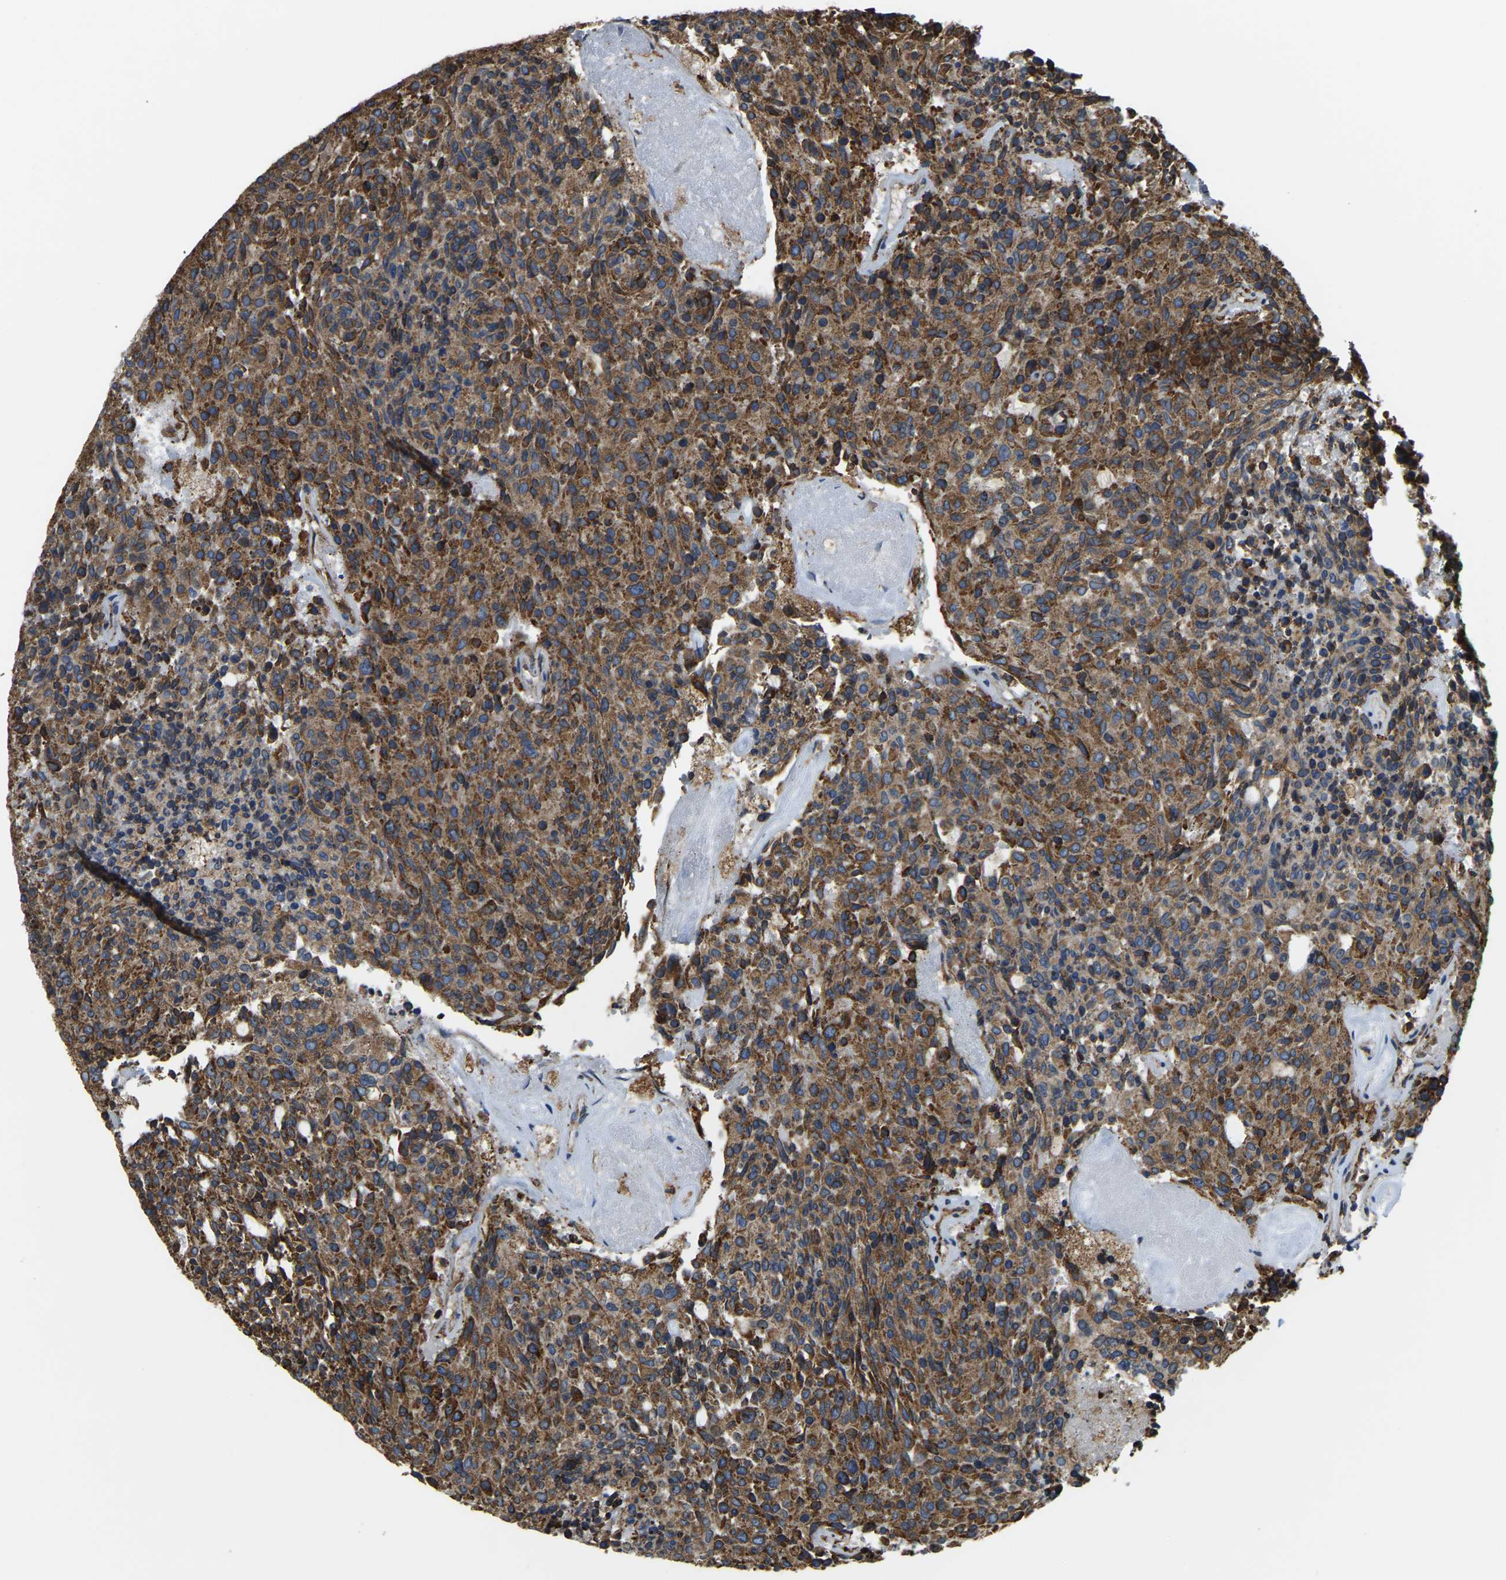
{"staining": {"intensity": "strong", "quantity": ">75%", "location": "cytoplasmic/membranous"}, "tissue": "carcinoid", "cell_type": "Tumor cells", "image_type": "cancer", "snomed": [{"axis": "morphology", "description": "Carcinoid, malignant, NOS"}, {"axis": "topography", "description": "Pancreas"}], "caption": "Immunohistochemistry (IHC) histopathology image of neoplastic tissue: human carcinoid stained using immunohistochemistry (IHC) reveals high levels of strong protein expression localized specifically in the cytoplasmic/membranous of tumor cells, appearing as a cytoplasmic/membranous brown color.", "gene": "RNF115", "patient": {"sex": "female", "age": 54}}